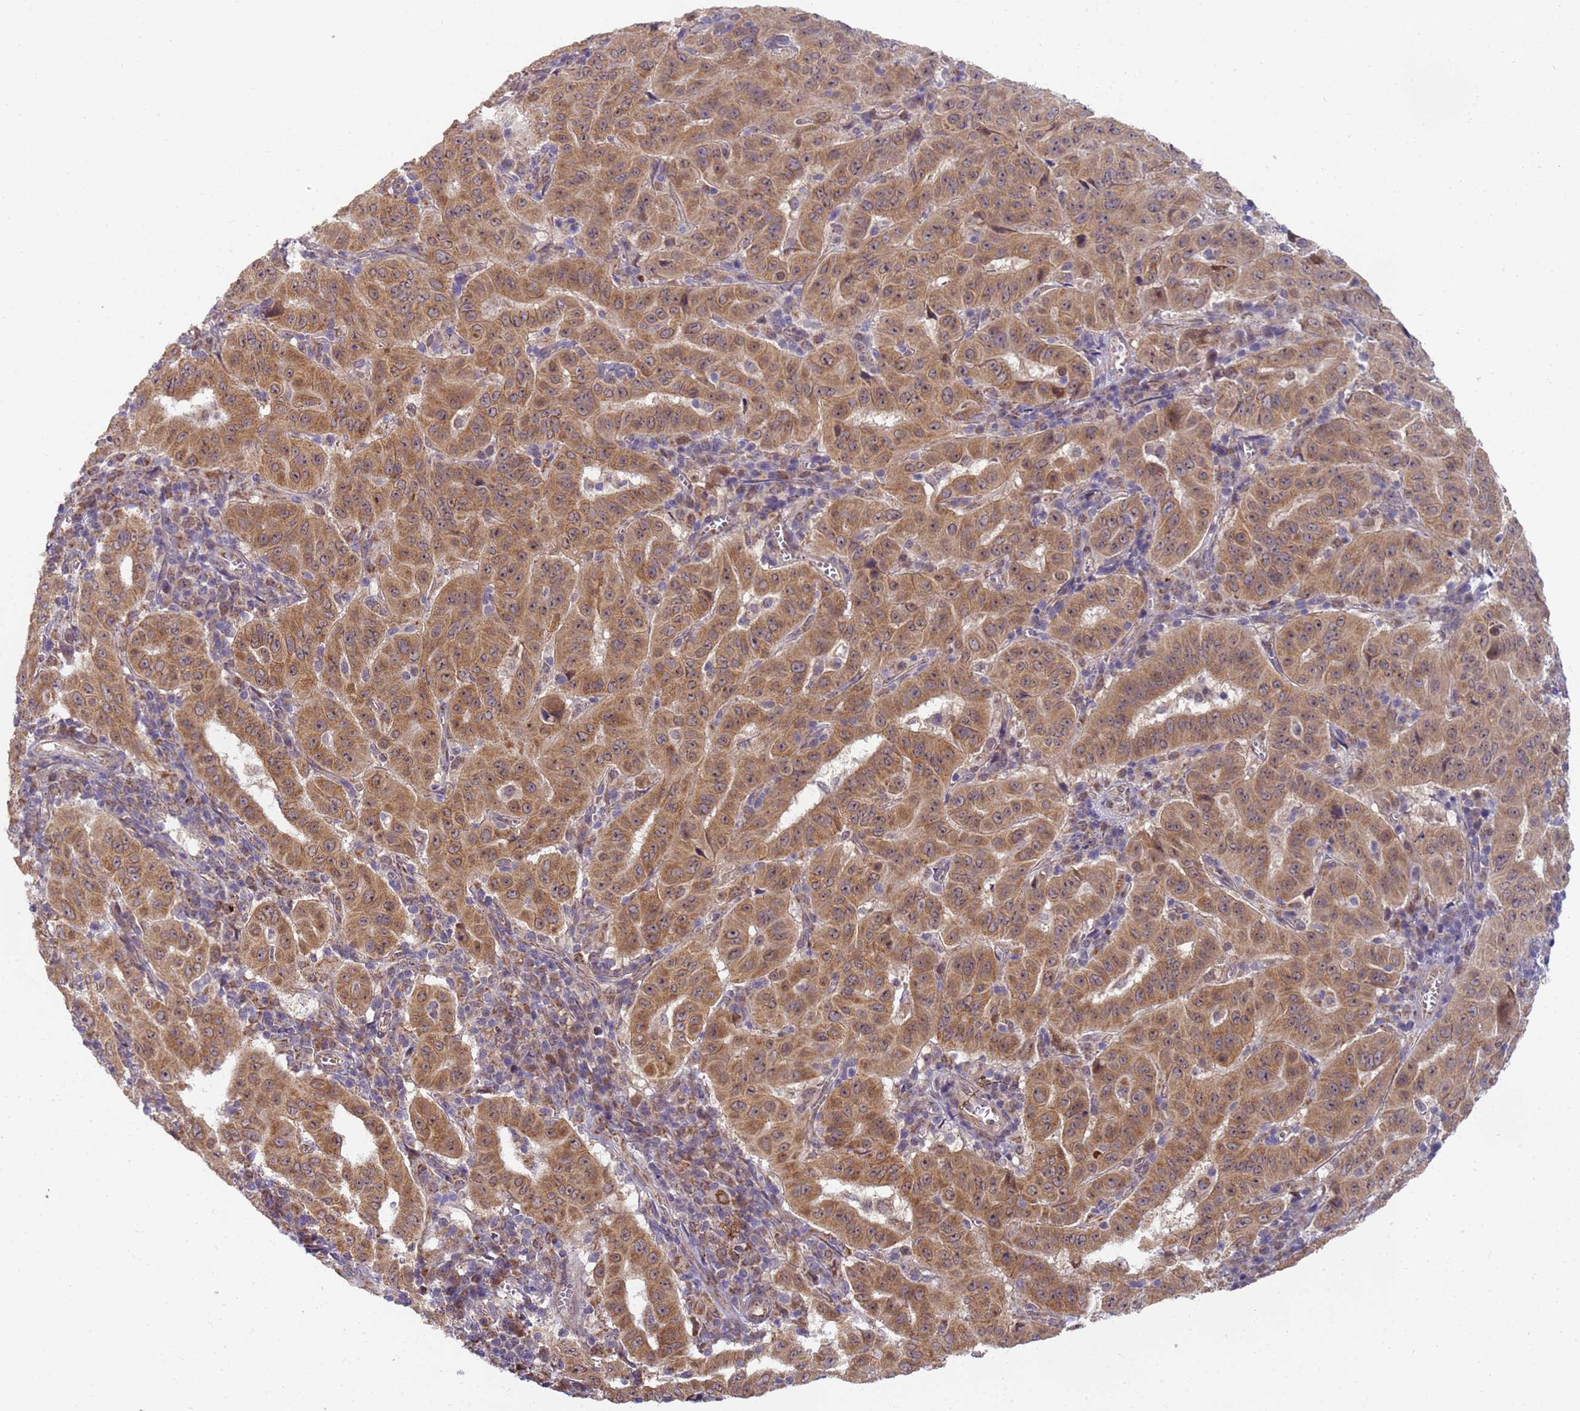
{"staining": {"intensity": "moderate", "quantity": ">75%", "location": "cytoplasmic/membranous"}, "tissue": "pancreatic cancer", "cell_type": "Tumor cells", "image_type": "cancer", "snomed": [{"axis": "morphology", "description": "Adenocarcinoma, NOS"}, {"axis": "topography", "description": "Pancreas"}], "caption": "Pancreatic adenocarcinoma was stained to show a protein in brown. There is medium levels of moderate cytoplasmic/membranous staining in approximately >75% of tumor cells.", "gene": "RAPGEF3", "patient": {"sex": "male", "age": 63}}